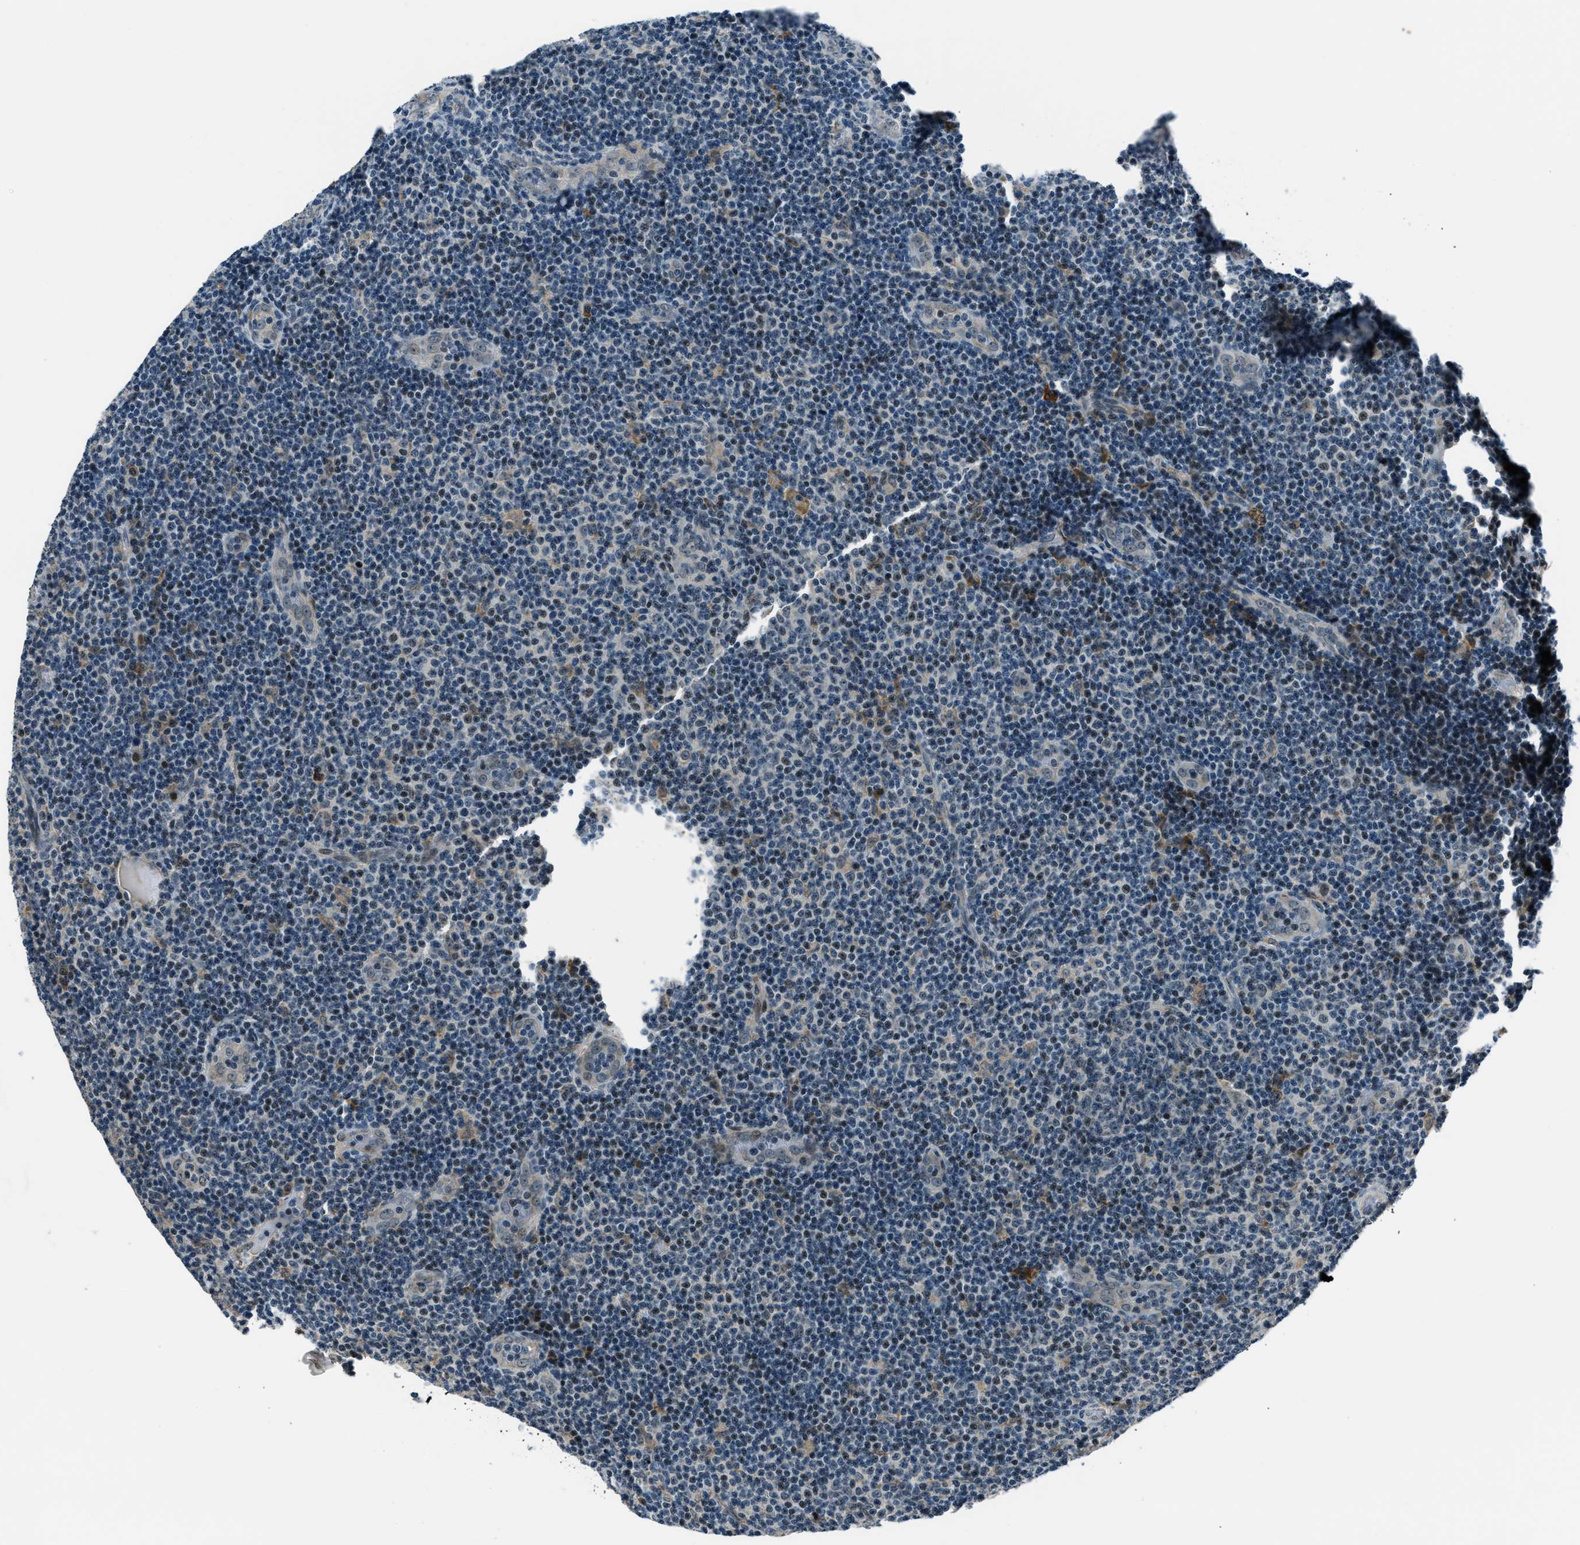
{"staining": {"intensity": "weak", "quantity": "<25%", "location": "nuclear"}, "tissue": "lymphoma", "cell_type": "Tumor cells", "image_type": "cancer", "snomed": [{"axis": "morphology", "description": "Malignant lymphoma, non-Hodgkin's type, Low grade"}, {"axis": "topography", "description": "Lymph node"}], "caption": "This is an immunohistochemistry histopathology image of lymphoma. There is no staining in tumor cells.", "gene": "ACTL9", "patient": {"sex": "male", "age": 83}}